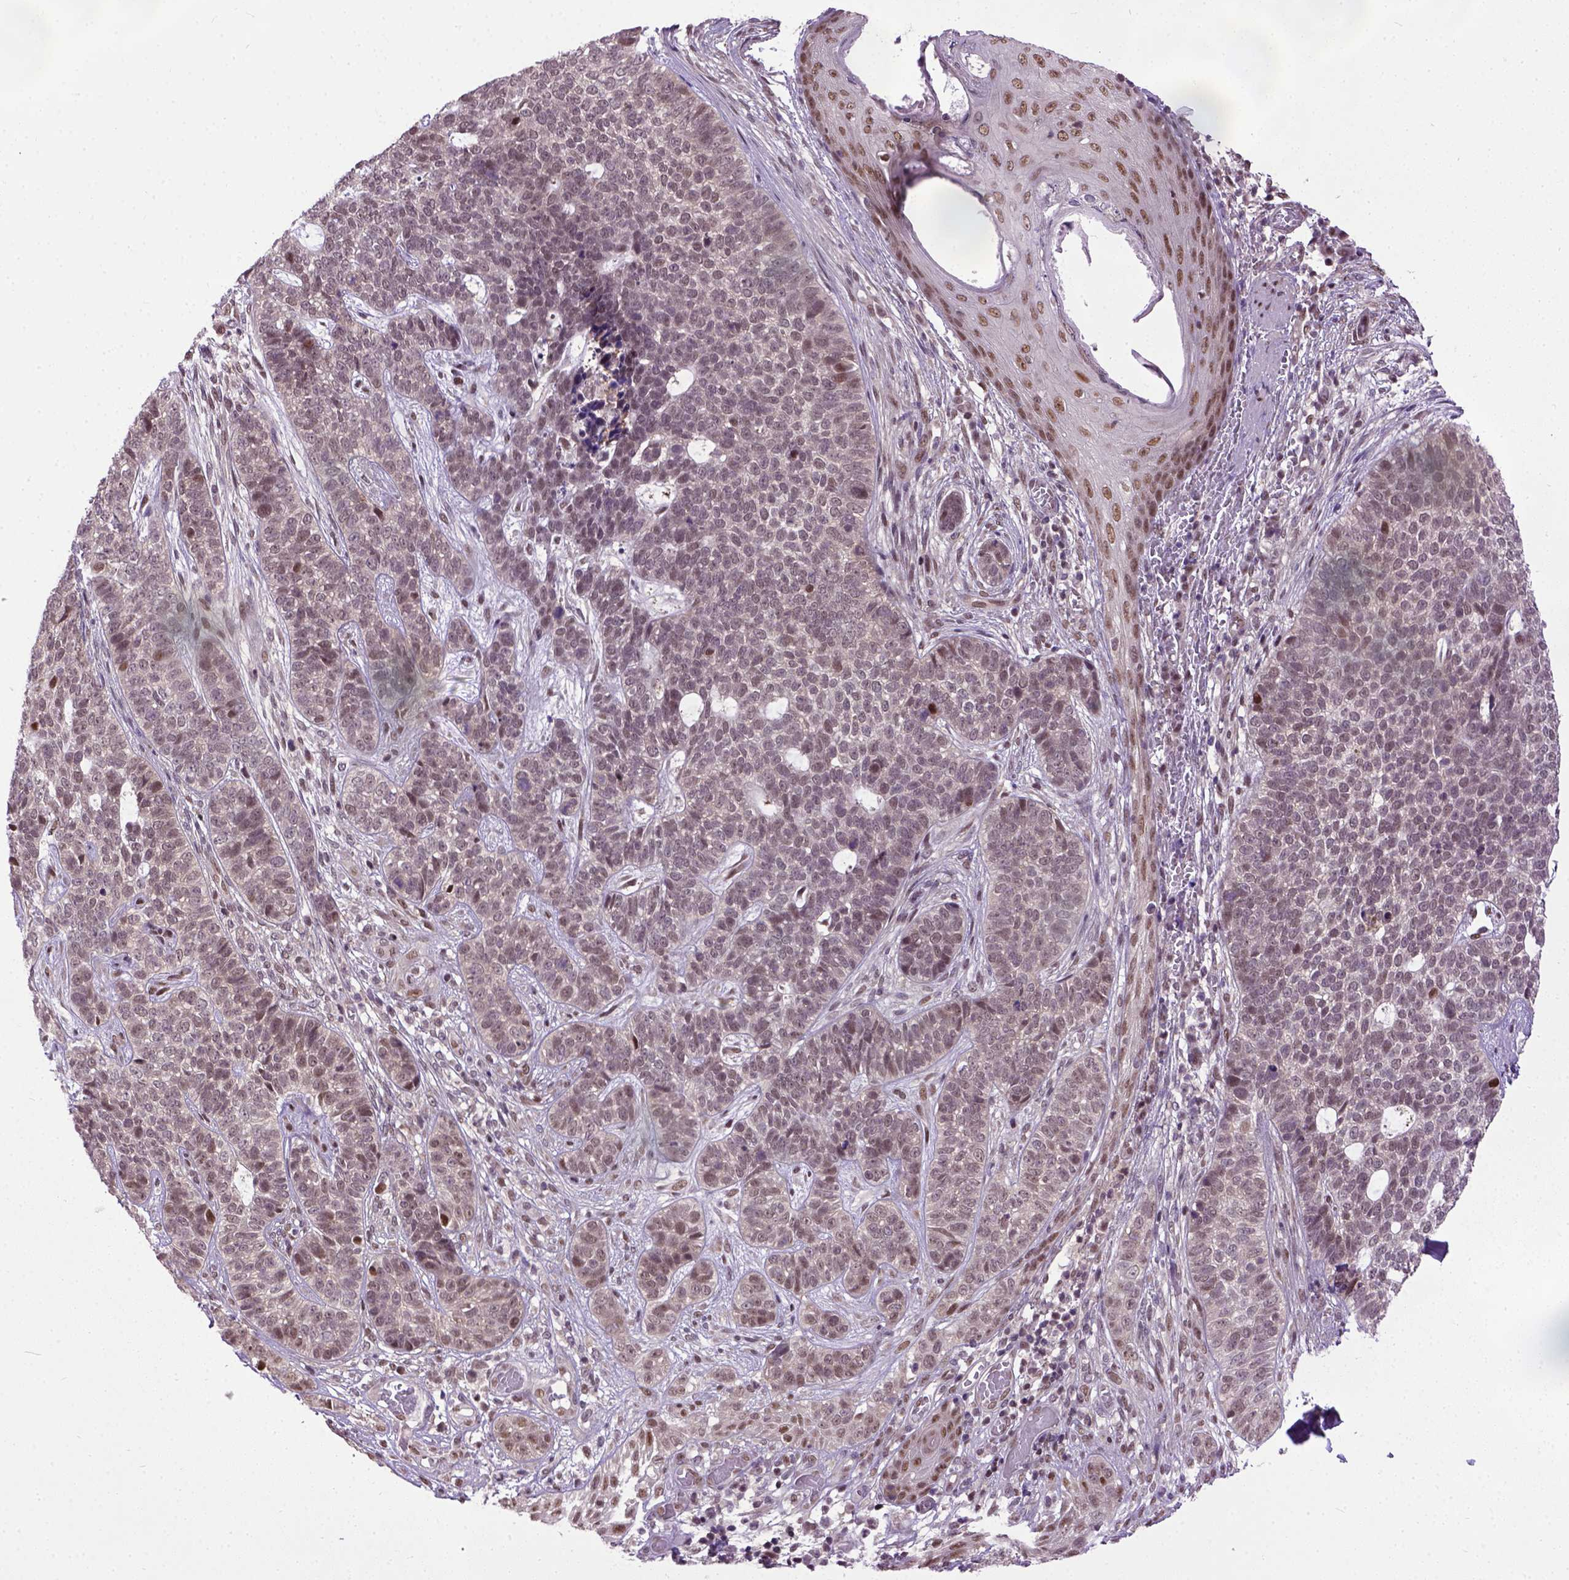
{"staining": {"intensity": "weak", "quantity": ">75%", "location": "nuclear"}, "tissue": "skin cancer", "cell_type": "Tumor cells", "image_type": "cancer", "snomed": [{"axis": "morphology", "description": "Basal cell carcinoma"}, {"axis": "topography", "description": "Skin"}], "caption": "A high-resolution photomicrograph shows immunohistochemistry staining of skin cancer, which shows weak nuclear expression in about >75% of tumor cells.", "gene": "UBA3", "patient": {"sex": "female", "age": 69}}